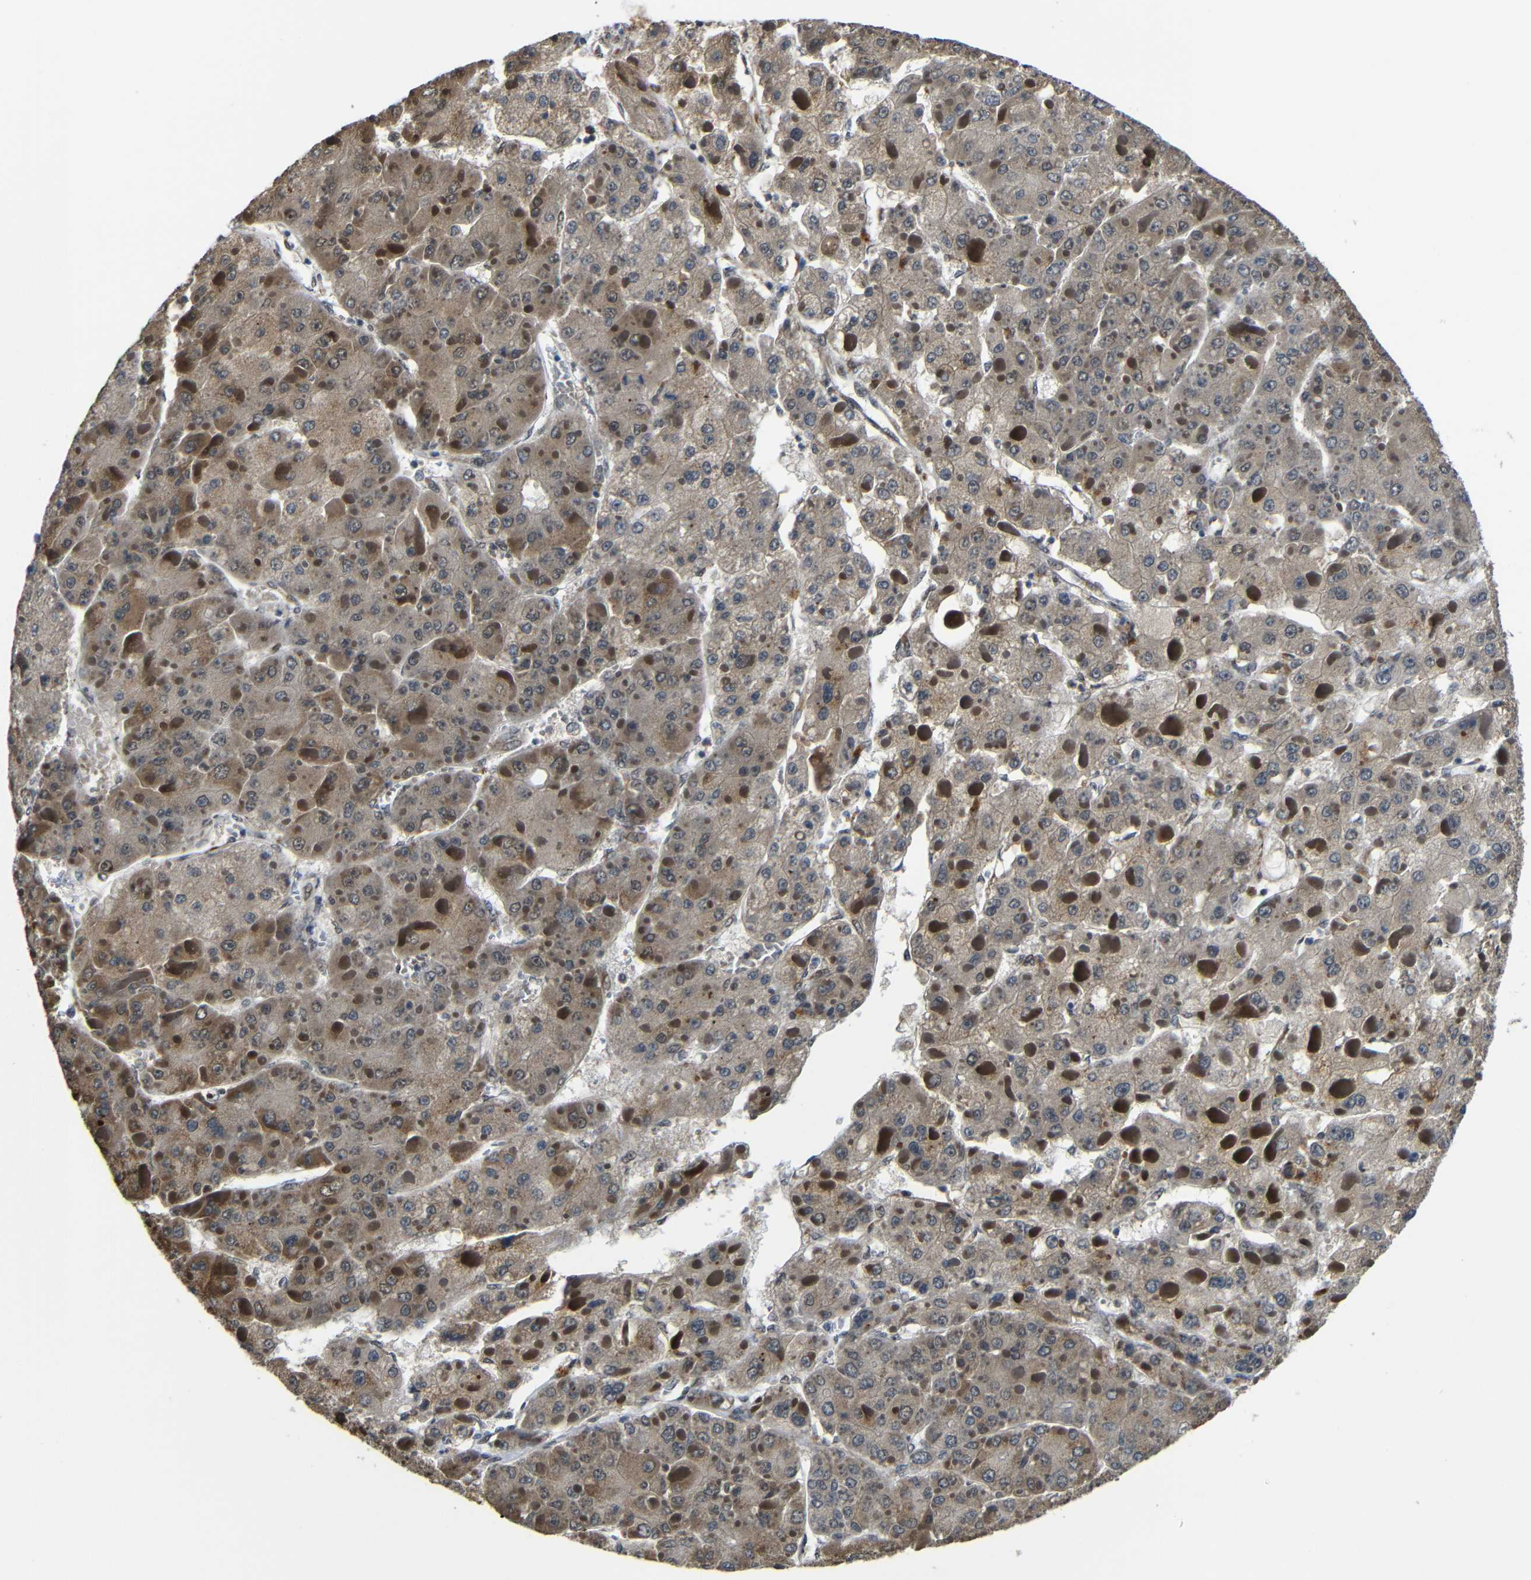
{"staining": {"intensity": "moderate", "quantity": "25%-75%", "location": "cytoplasmic/membranous"}, "tissue": "liver cancer", "cell_type": "Tumor cells", "image_type": "cancer", "snomed": [{"axis": "morphology", "description": "Carcinoma, Hepatocellular, NOS"}, {"axis": "topography", "description": "Liver"}], "caption": "A brown stain shows moderate cytoplasmic/membranous expression of a protein in human liver hepatocellular carcinoma tumor cells.", "gene": "FAM172A", "patient": {"sex": "female", "age": 73}}